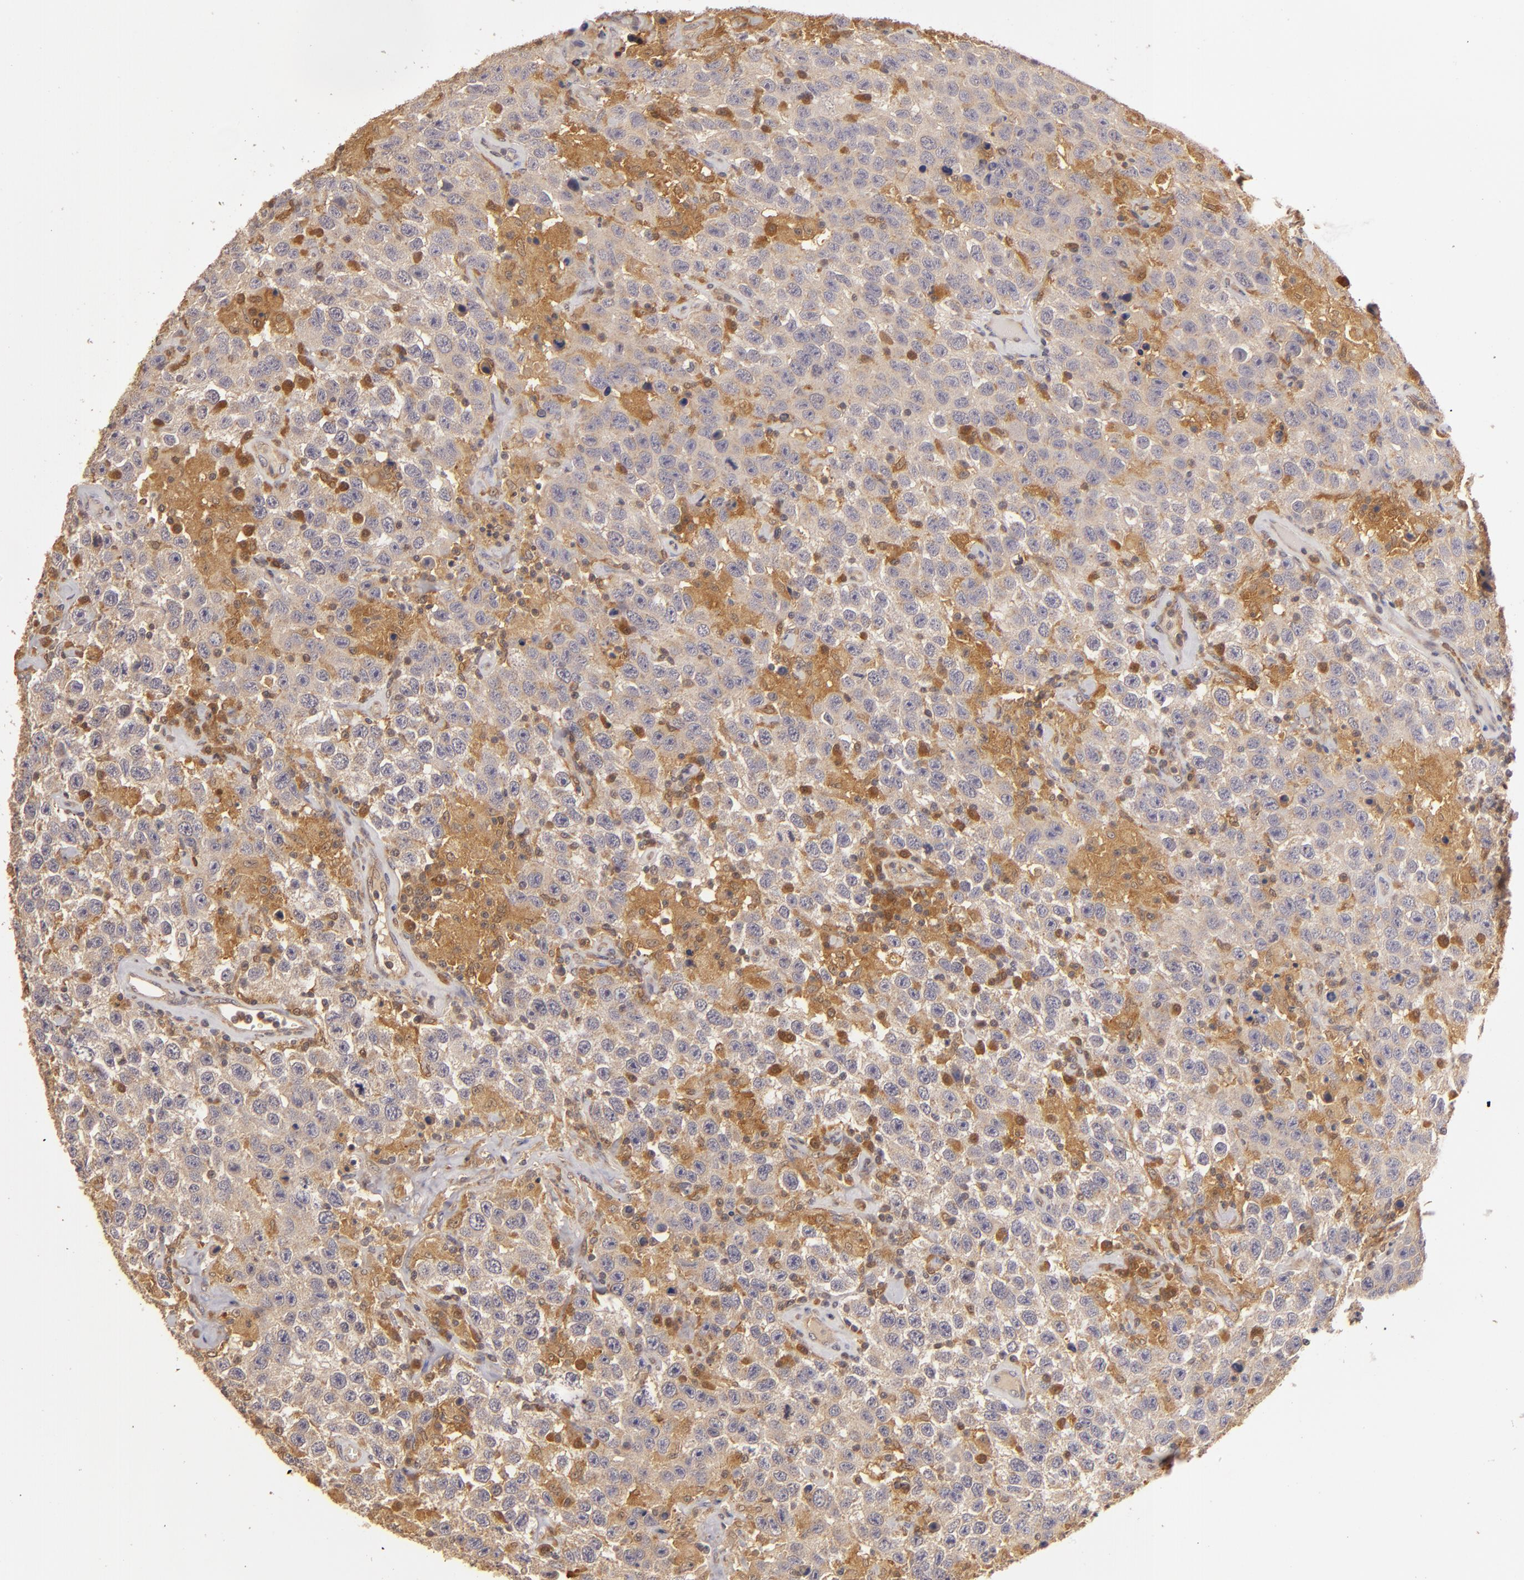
{"staining": {"intensity": "moderate", "quantity": ">75%", "location": "cytoplasmic/membranous"}, "tissue": "testis cancer", "cell_type": "Tumor cells", "image_type": "cancer", "snomed": [{"axis": "morphology", "description": "Seminoma, NOS"}, {"axis": "topography", "description": "Testis"}], "caption": "Testis cancer (seminoma) stained with a protein marker demonstrates moderate staining in tumor cells.", "gene": "PRKCD", "patient": {"sex": "male", "age": 41}}